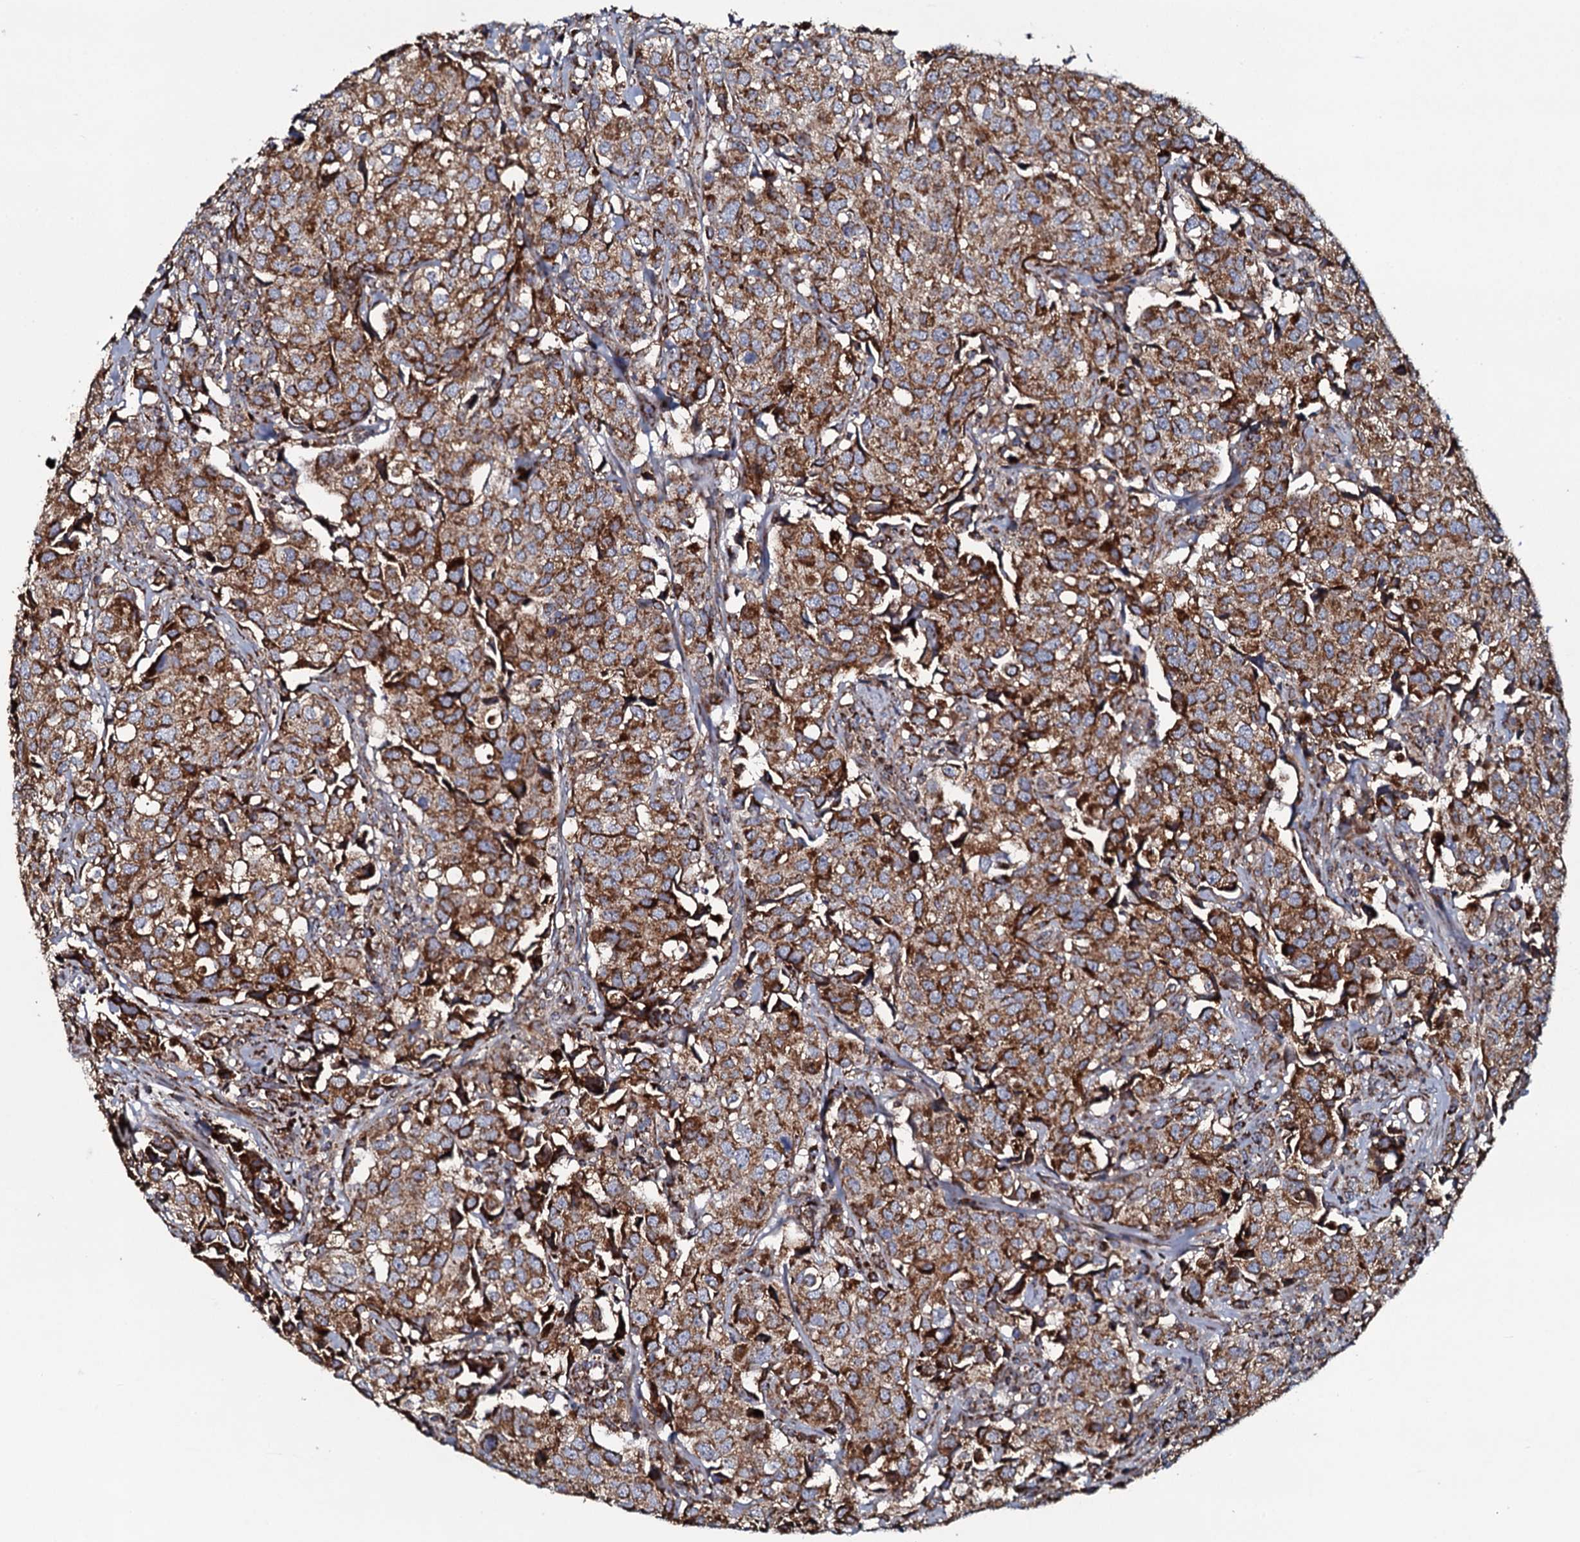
{"staining": {"intensity": "moderate", "quantity": ">75%", "location": "cytoplasmic/membranous"}, "tissue": "urothelial cancer", "cell_type": "Tumor cells", "image_type": "cancer", "snomed": [{"axis": "morphology", "description": "Urothelial carcinoma, High grade"}, {"axis": "topography", "description": "Urinary bladder"}], "caption": "About >75% of tumor cells in human urothelial cancer show moderate cytoplasmic/membranous protein staining as visualized by brown immunohistochemical staining.", "gene": "EVC2", "patient": {"sex": "female", "age": 75}}